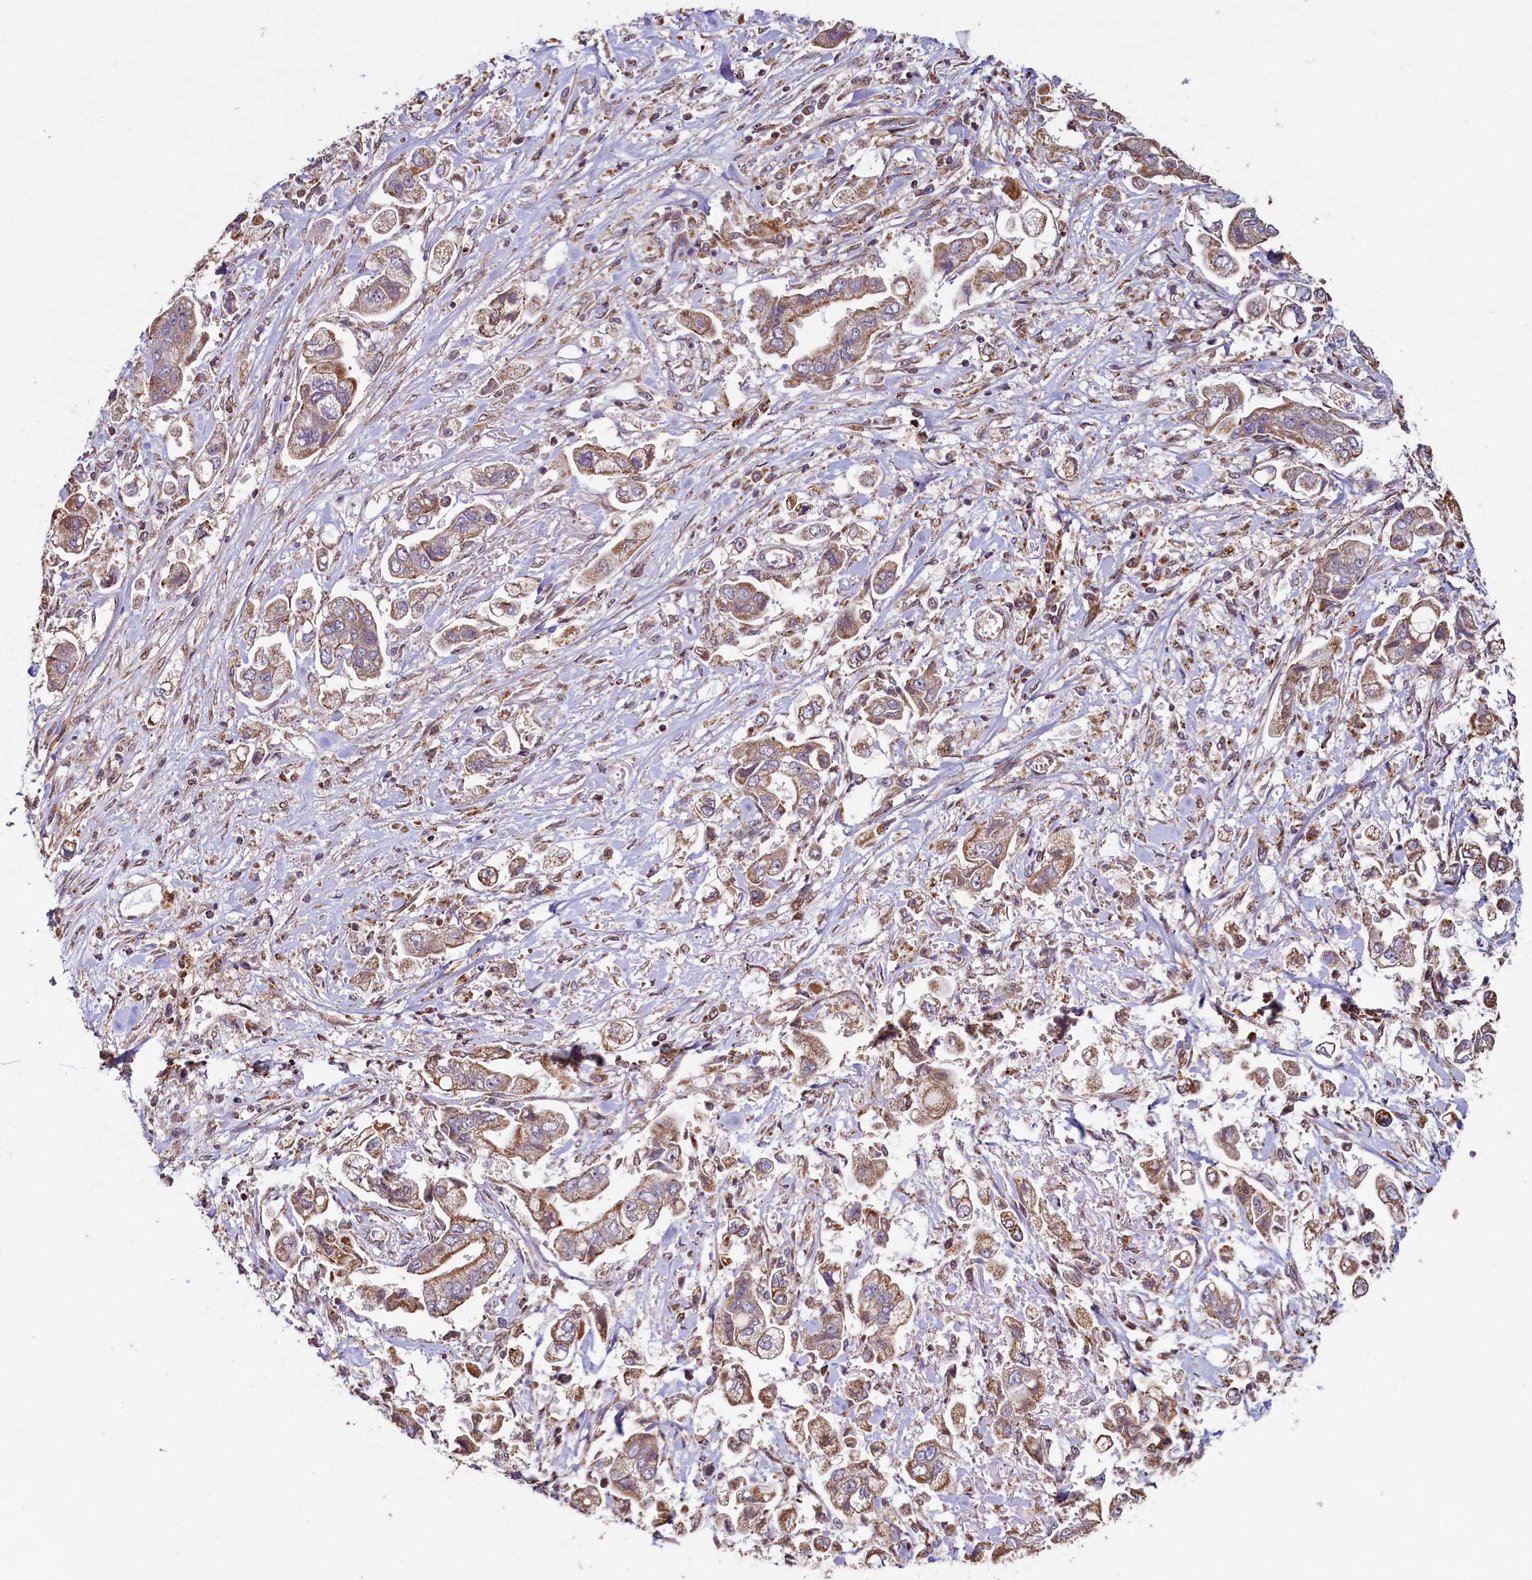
{"staining": {"intensity": "weak", "quantity": "25%-75%", "location": "cytoplasmic/membranous"}, "tissue": "stomach cancer", "cell_type": "Tumor cells", "image_type": "cancer", "snomed": [{"axis": "morphology", "description": "Adenocarcinoma, NOS"}, {"axis": "topography", "description": "Stomach"}], "caption": "Weak cytoplasmic/membranous protein expression is appreciated in about 25%-75% of tumor cells in adenocarcinoma (stomach). The staining was performed using DAB to visualize the protein expression in brown, while the nuclei were stained in blue with hematoxylin (Magnification: 20x).", "gene": "ZNF577", "patient": {"sex": "male", "age": 62}}